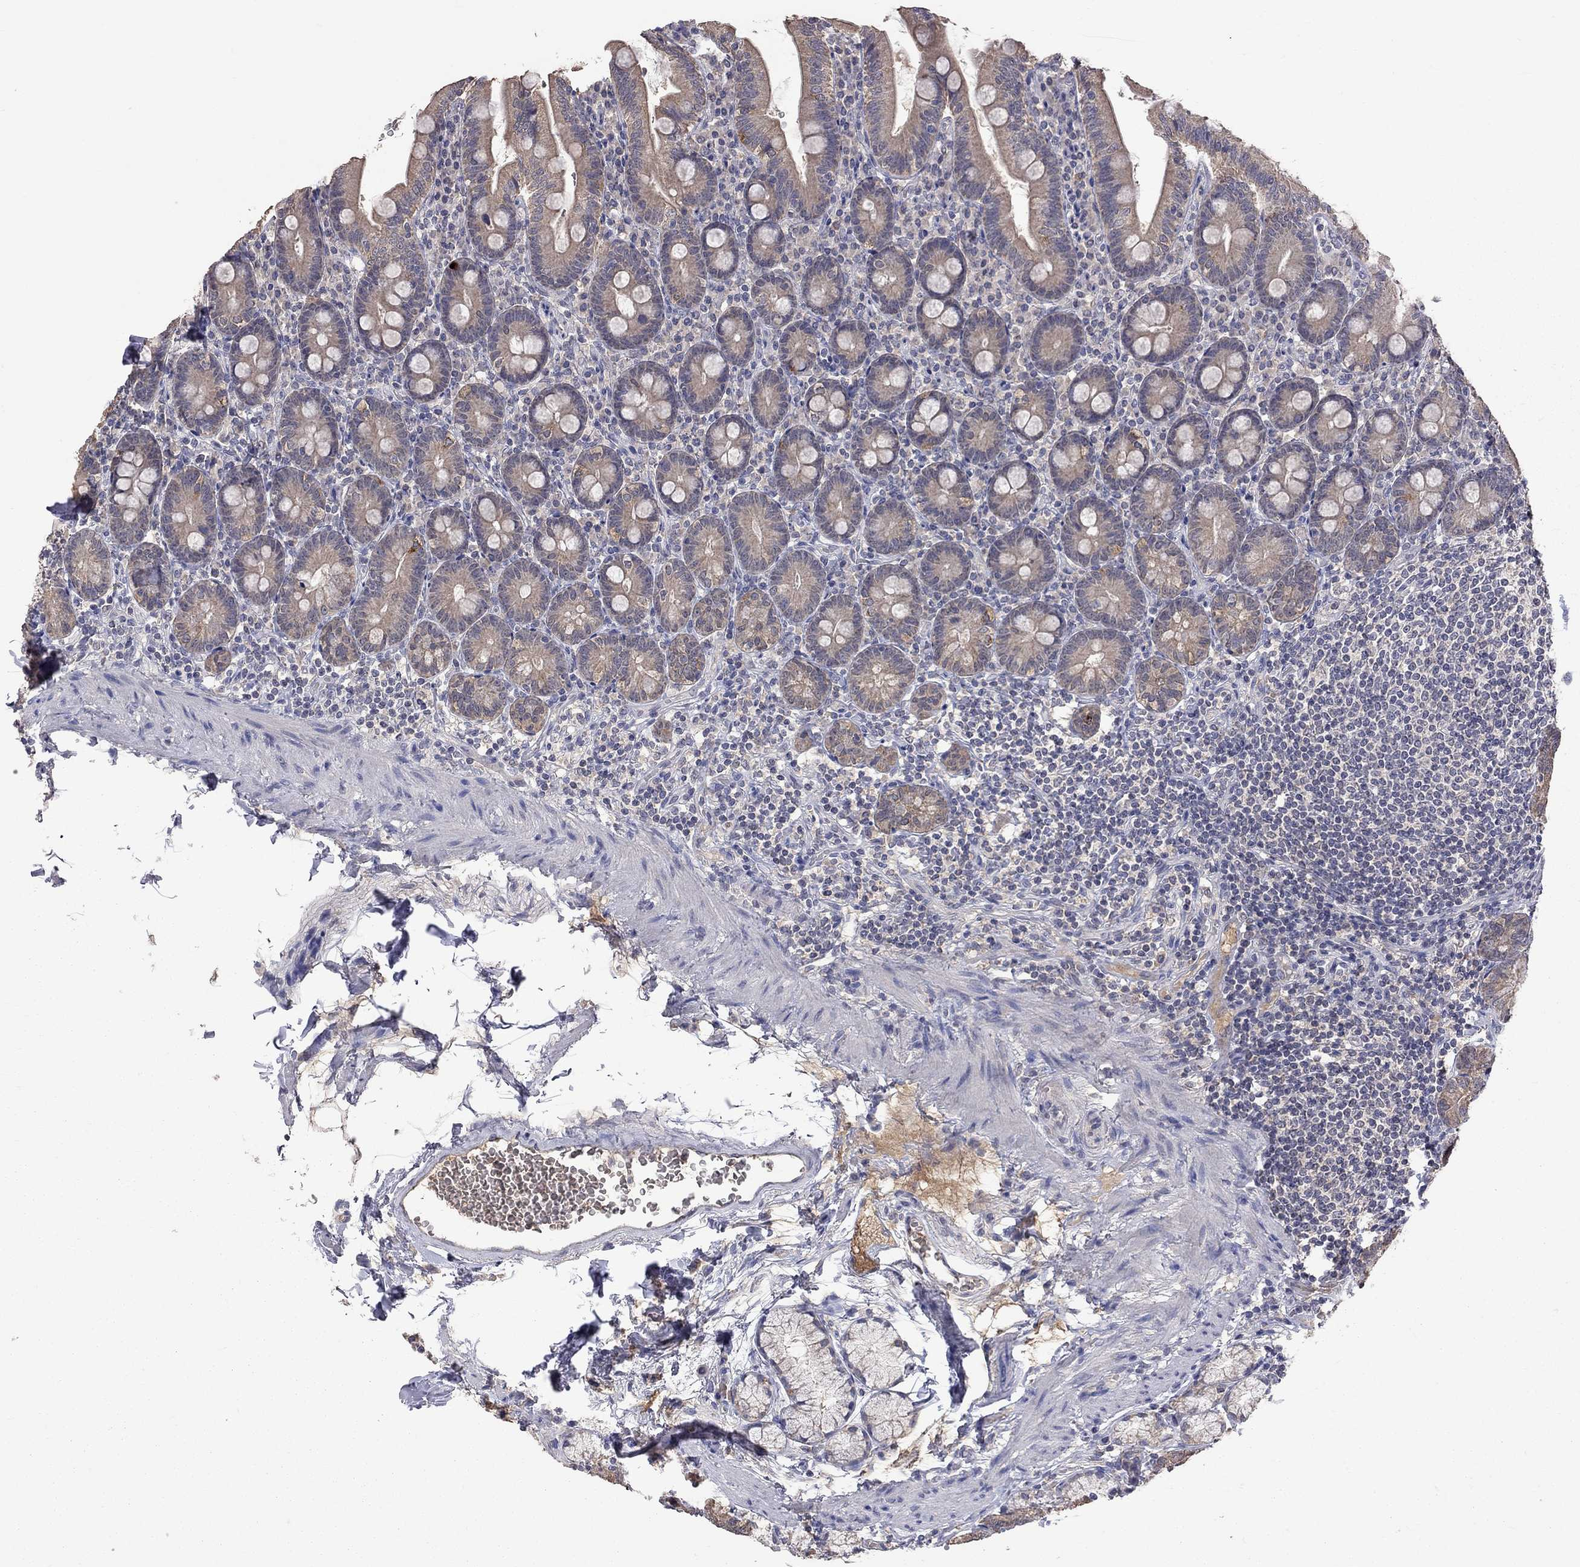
{"staining": {"intensity": "moderate", "quantity": ">75%", "location": "cytoplasmic/membranous"}, "tissue": "duodenum", "cell_type": "Glandular cells", "image_type": "normal", "snomed": [{"axis": "morphology", "description": "Normal tissue, NOS"}, {"axis": "topography", "description": "Duodenum"}], "caption": "Immunohistochemistry (IHC) (DAB (3,3'-diaminobenzidine)) staining of unremarkable human duodenum exhibits moderate cytoplasmic/membranous protein staining in approximately >75% of glandular cells. The staining was performed using DAB (3,3'-diaminobenzidine) to visualize the protein expression in brown, while the nuclei were stained in blue with hematoxylin (Magnification: 20x).", "gene": "HTR6", "patient": {"sex": "female", "age": 67}}